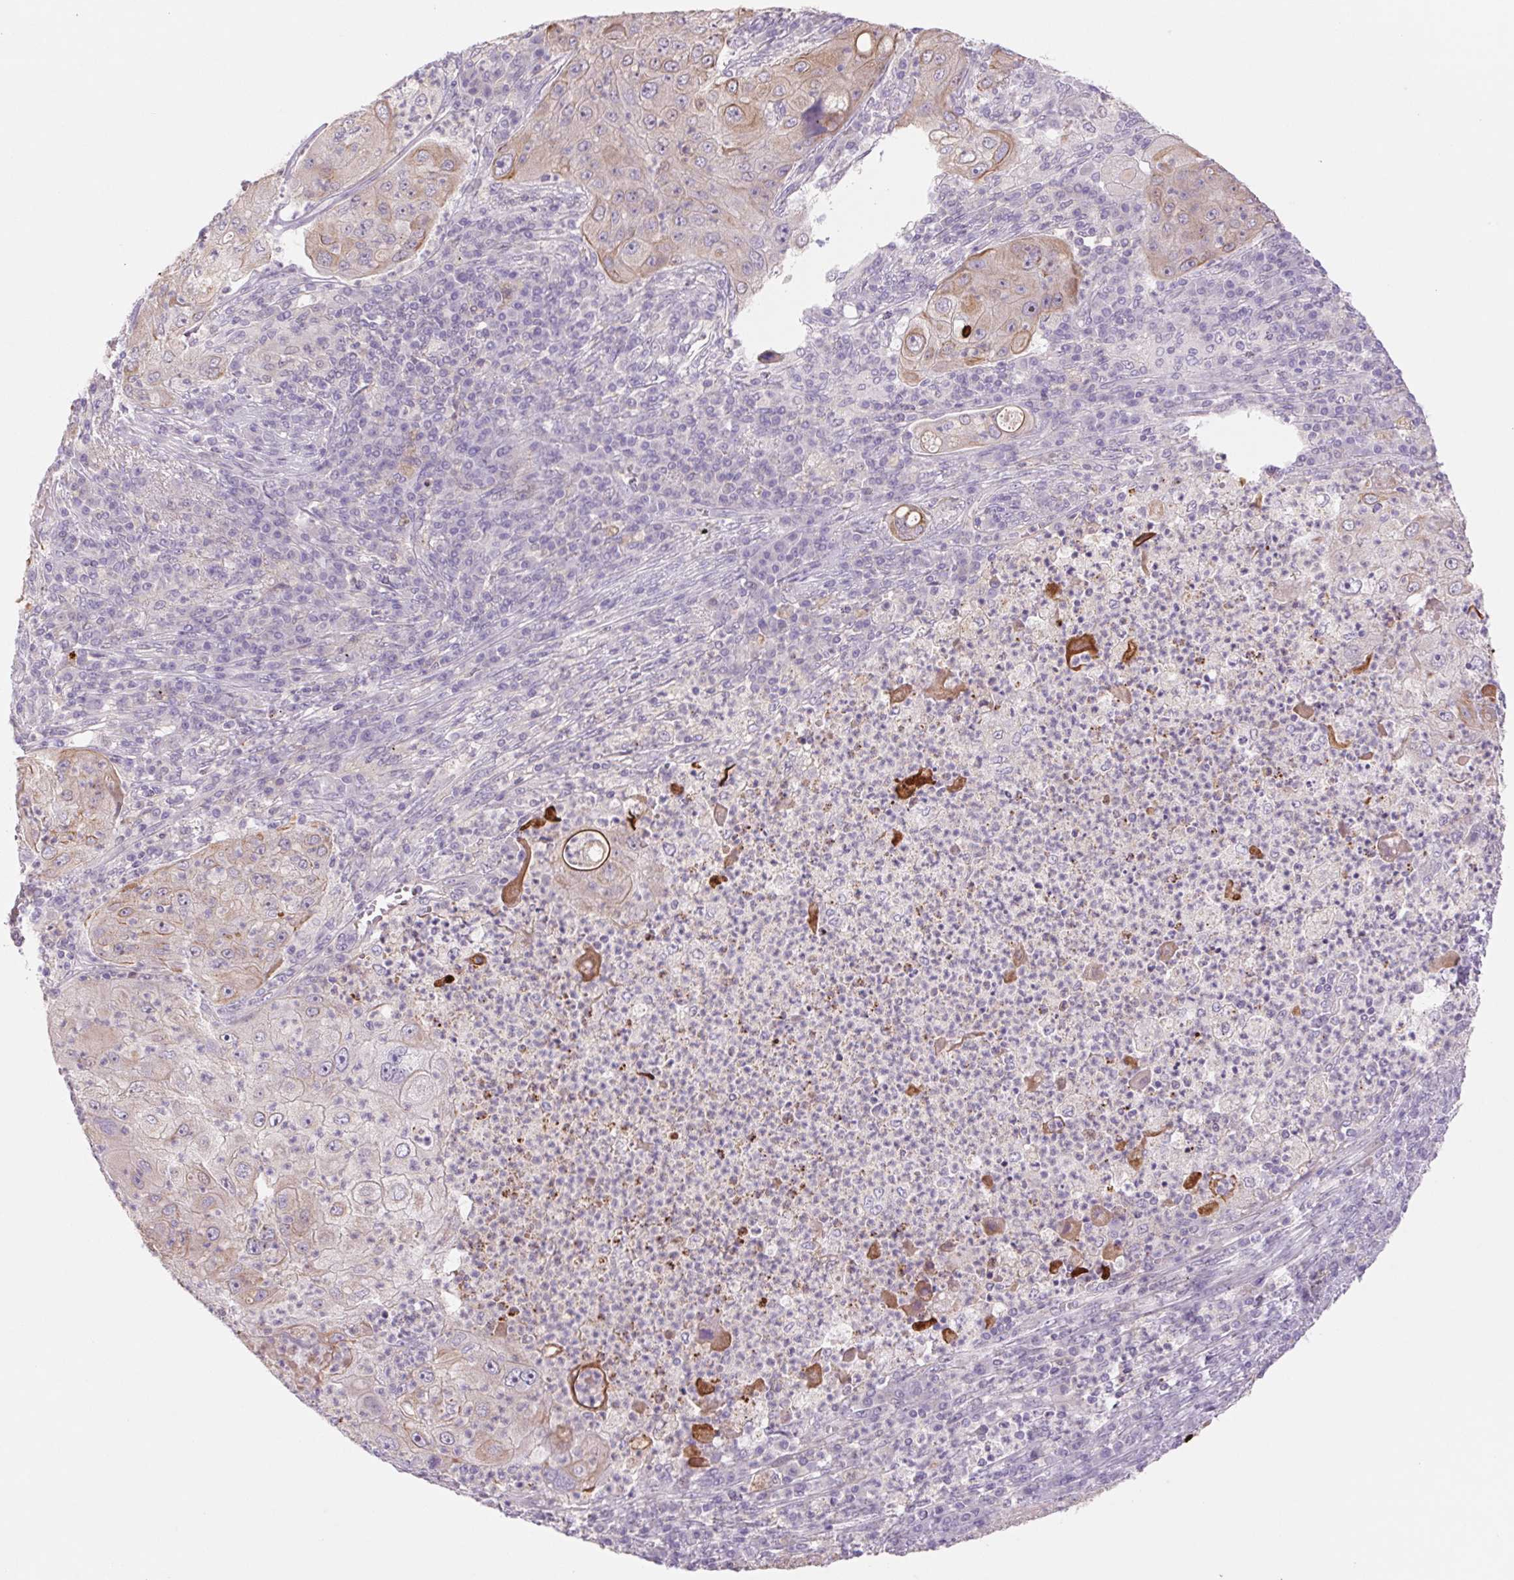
{"staining": {"intensity": "weak", "quantity": "<25%", "location": "cytoplasmic/membranous"}, "tissue": "lung cancer", "cell_type": "Tumor cells", "image_type": "cancer", "snomed": [{"axis": "morphology", "description": "Squamous cell carcinoma, NOS"}, {"axis": "topography", "description": "Lung"}], "caption": "Protein analysis of squamous cell carcinoma (lung) exhibits no significant positivity in tumor cells. (IHC, brightfield microscopy, high magnification).", "gene": "KRT1", "patient": {"sex": "female", "age": 59}}